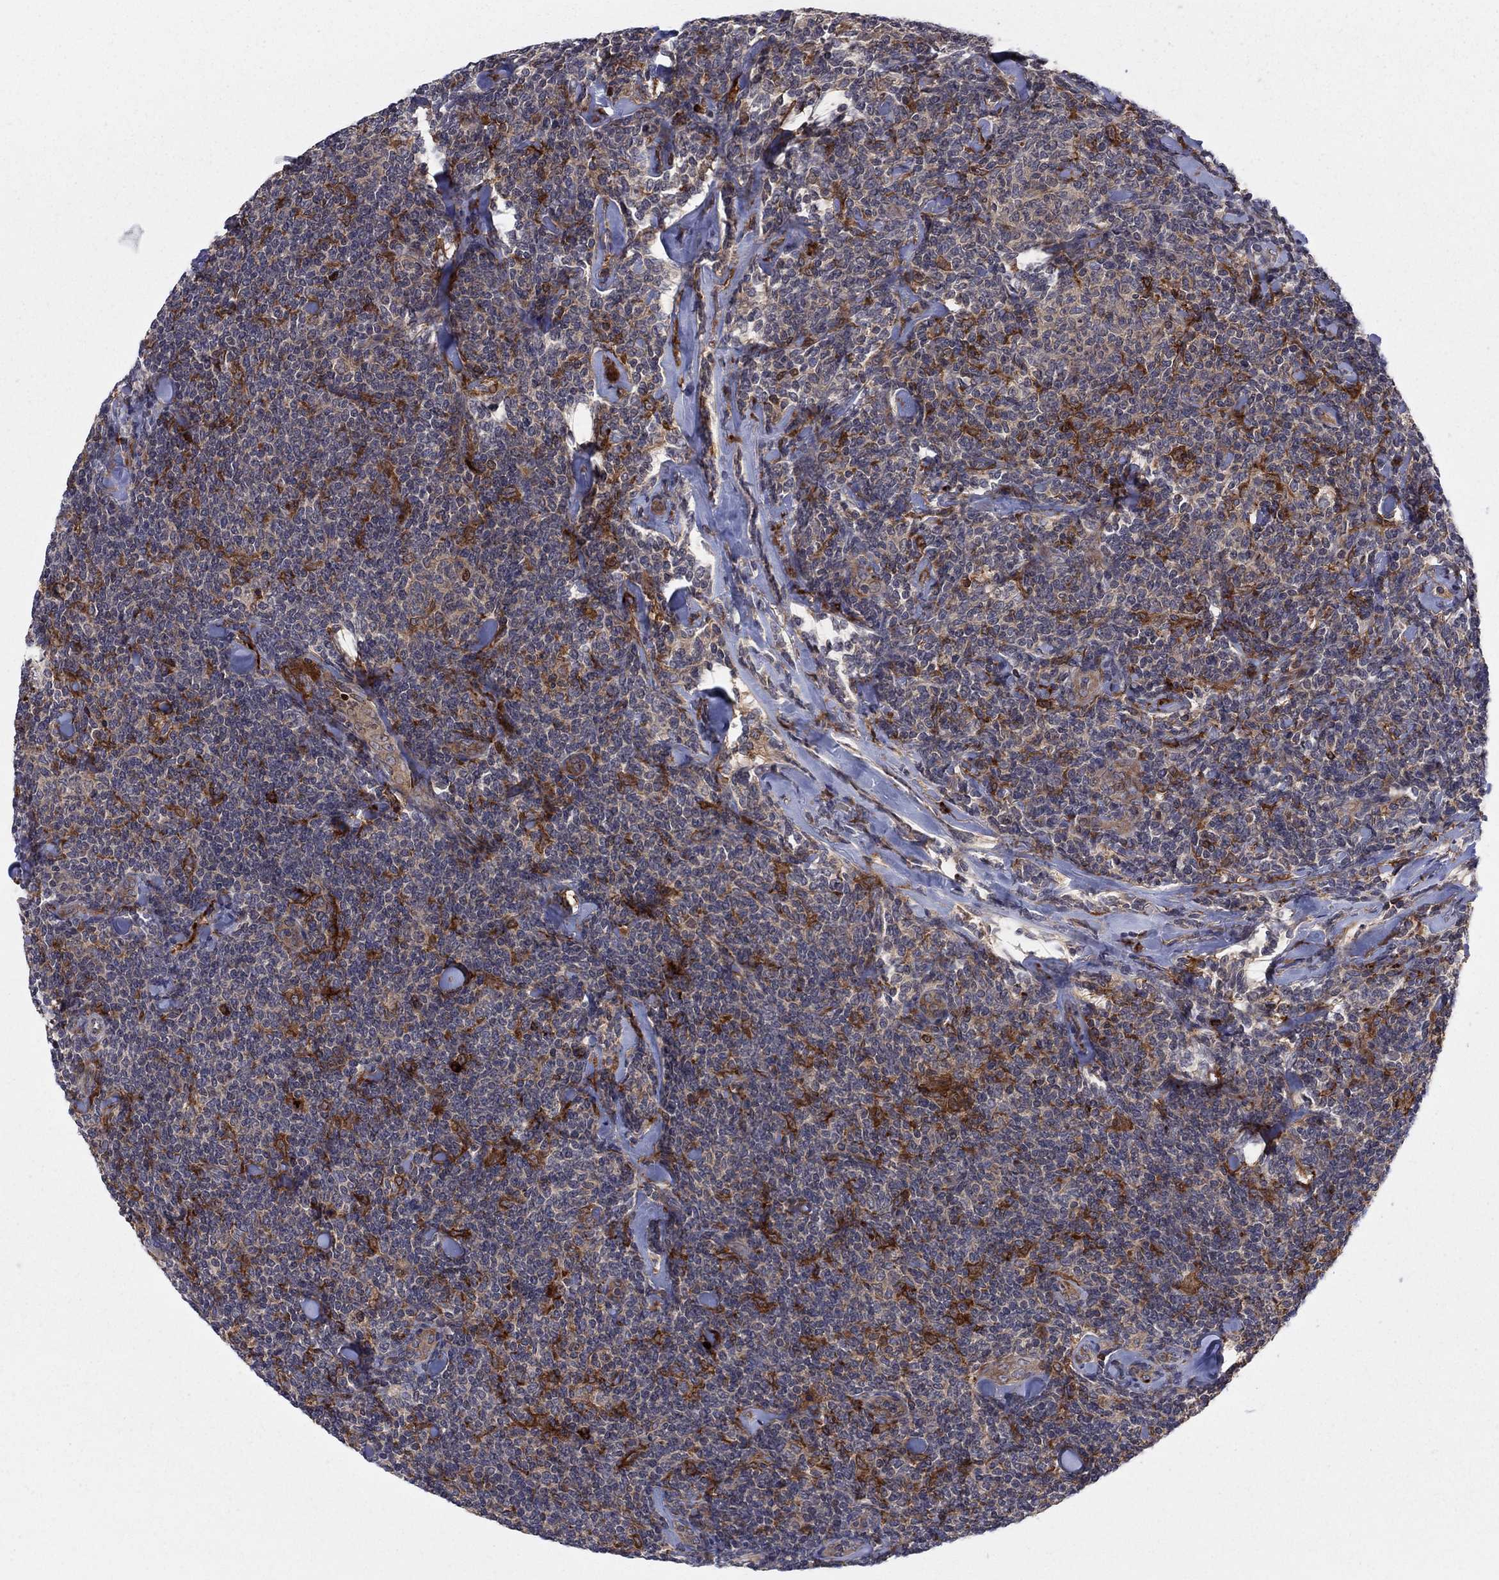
{"staining": {"intensity": "negative", "quantity": "none", "location": "none"}, "tissue": "lymphoma", "cell_type": "Tumor cells", "image_type": "cancer", "snomed": [{"axis": "morphology", "description": "Malignant lymphoma, non-Hodgkin's type, Low grade"}, {"axis": "topography", "description": "Lymph node"}], "caption": "Tumor cells are negative for brown protein staining in lymphoma. Nuclei are stained in blue.", "gene": "ZNHIT3", "patient": {"sex": "female", "age": 56}}